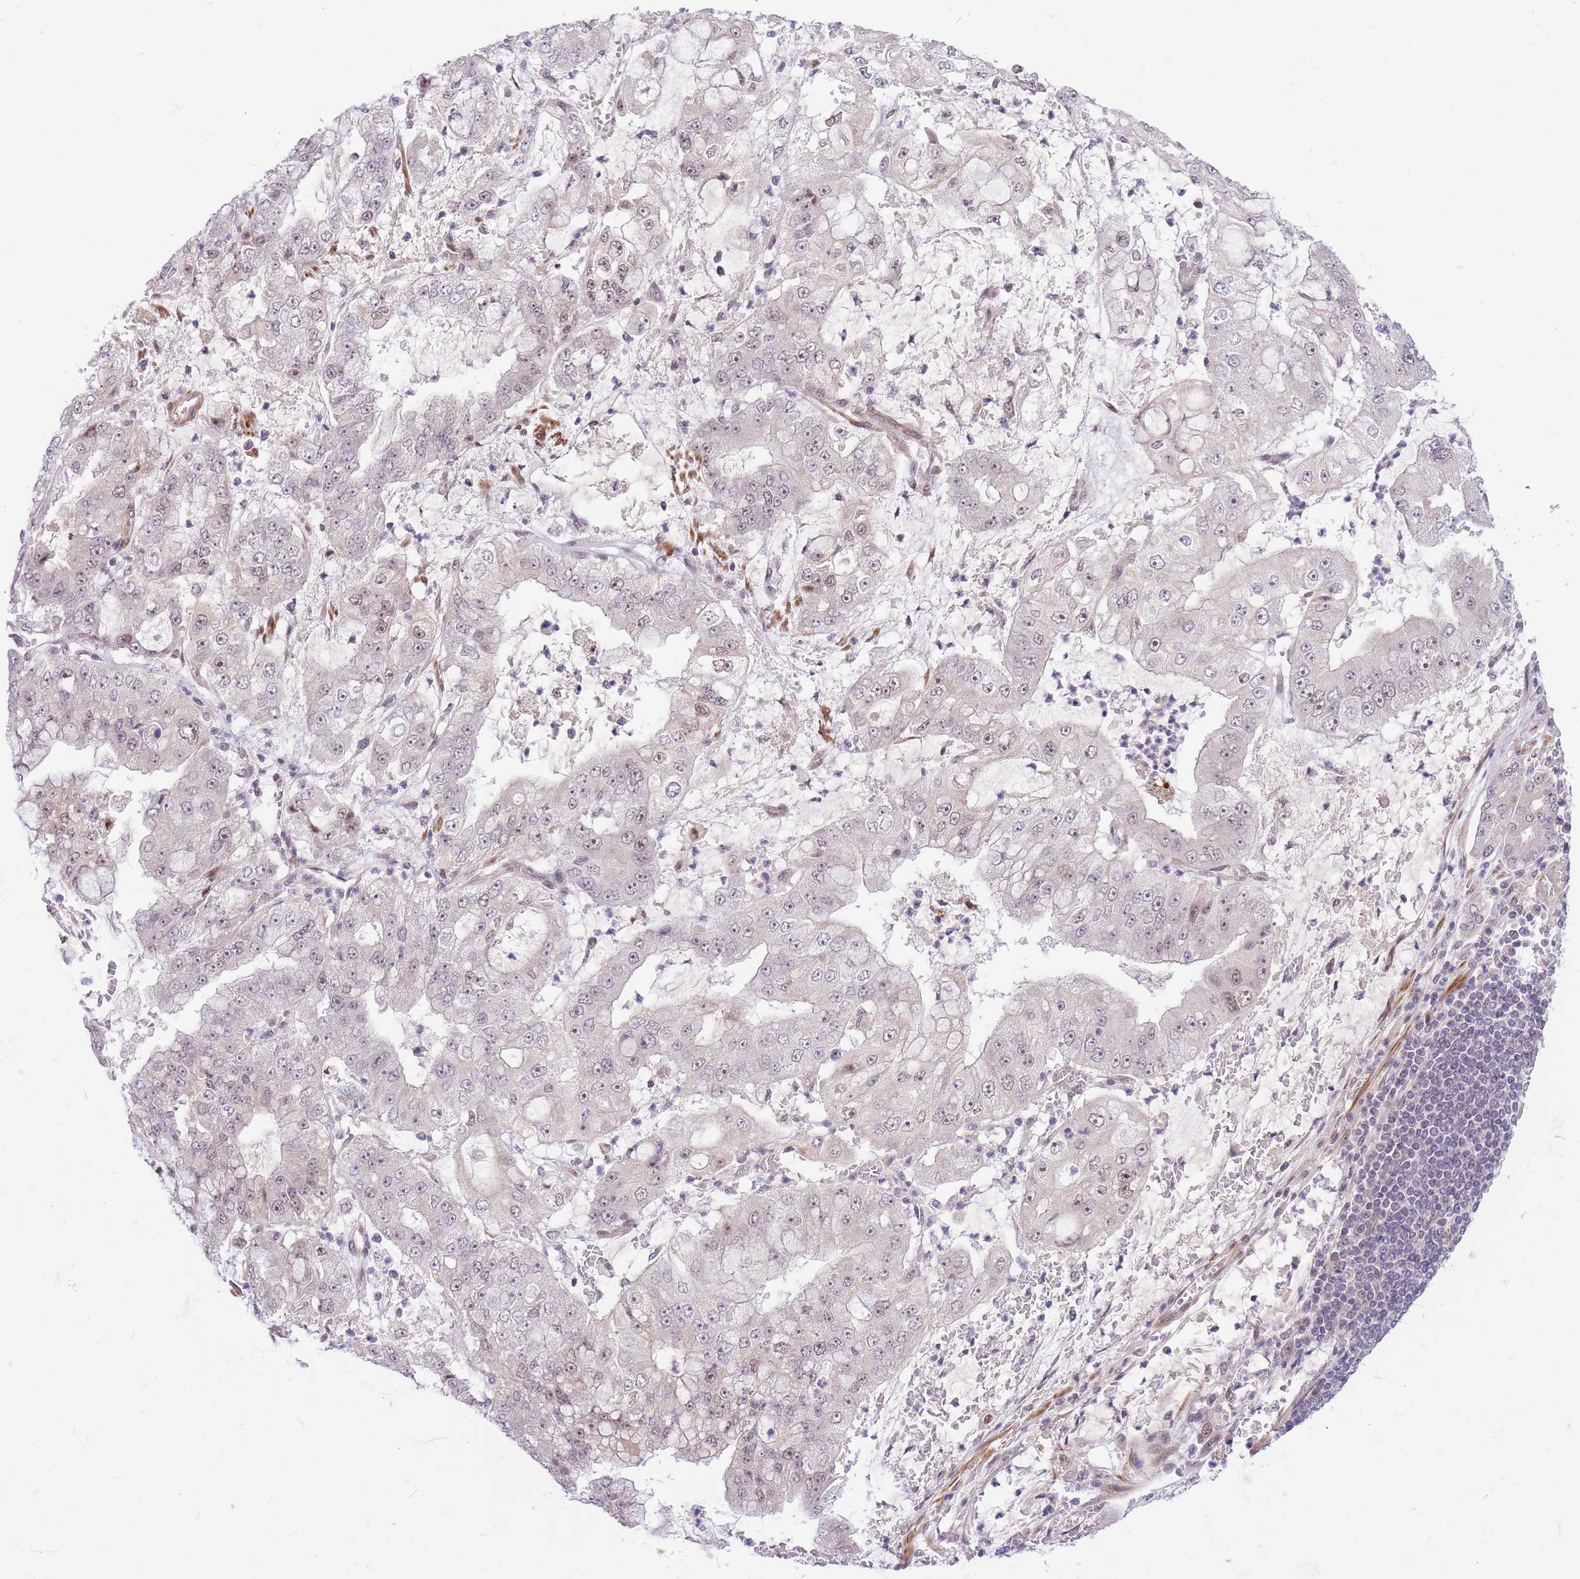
{"staining": {"intensity": "weak", "quantity": "<25%", "location": "nuclear"}, "tissue": "stomach cancer", "cell_type": "Tumor cells", "image_type": "cancer", "snomed": [{"axis": "morphology", "description": "Adenocarcinoma, NOS"}, {"axis": "topography", "description": "Stomach"}], "caption": "Tumor cells show no significant protein expression in stomach cancer.", "gene": "ERCC2", "patient": {"sex": "male", "age": 76}}